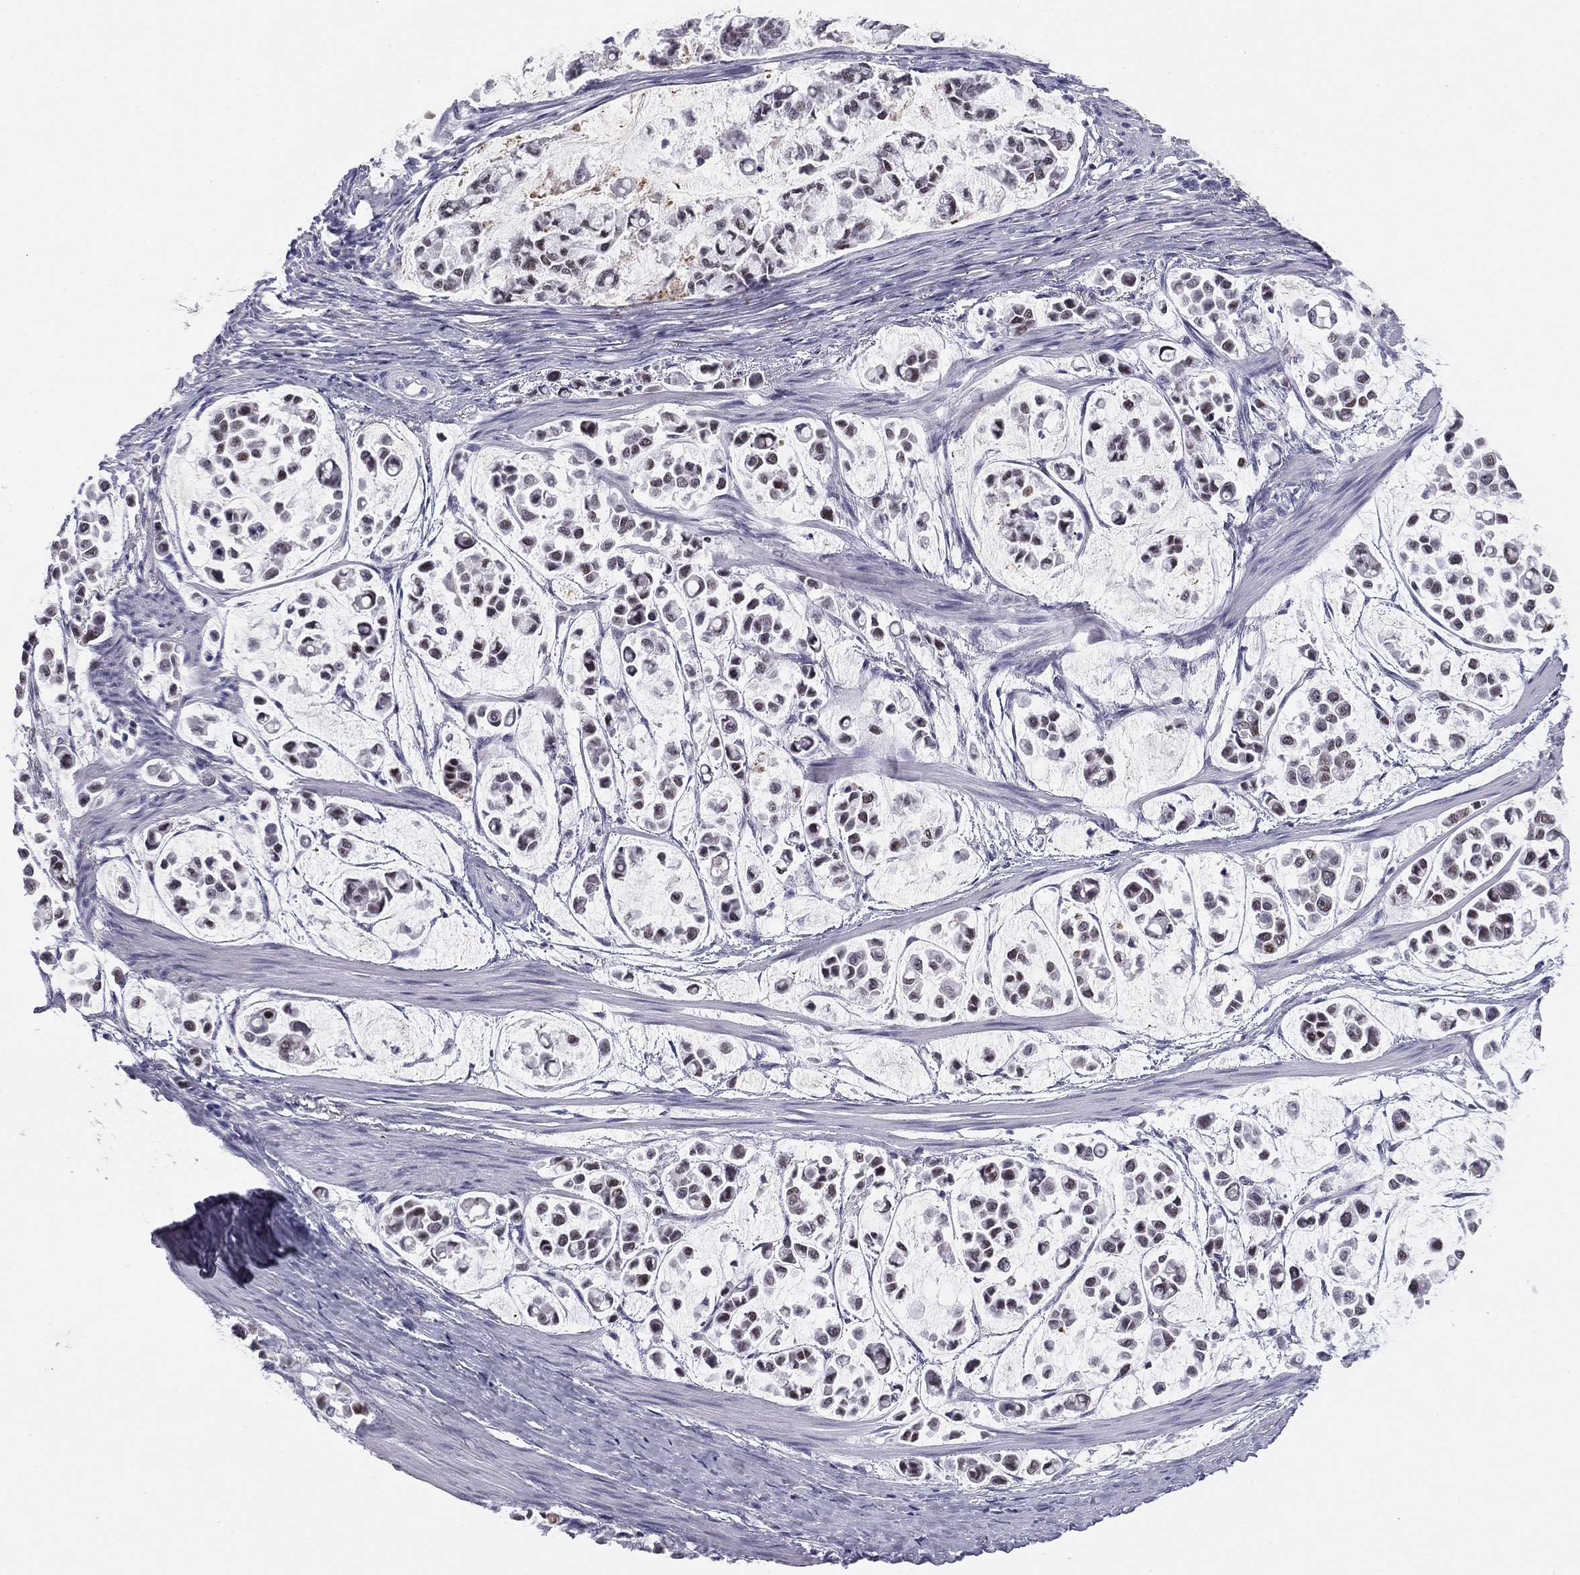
{"staining": {"intensity": "moderate", "quantity": "<25%", "location": "nuclear"}, "tissue": "stomach cancer", "cell_type": "Tumor cells", "image_type": "cancer", "snomed": [{"axis": "morphology", "description": "Adenocarcinoma, NOS"}, {"axis": "topography", "description": "Stomach"}], "caption": "Adenocarcinoma (stomach) stained with immunohistochemistry demonstrates moderate nuclear expression in approximately <25% of tumor cells.", "gene": "TFAP2B", "patient": {"sex": "male", "age": 82}}